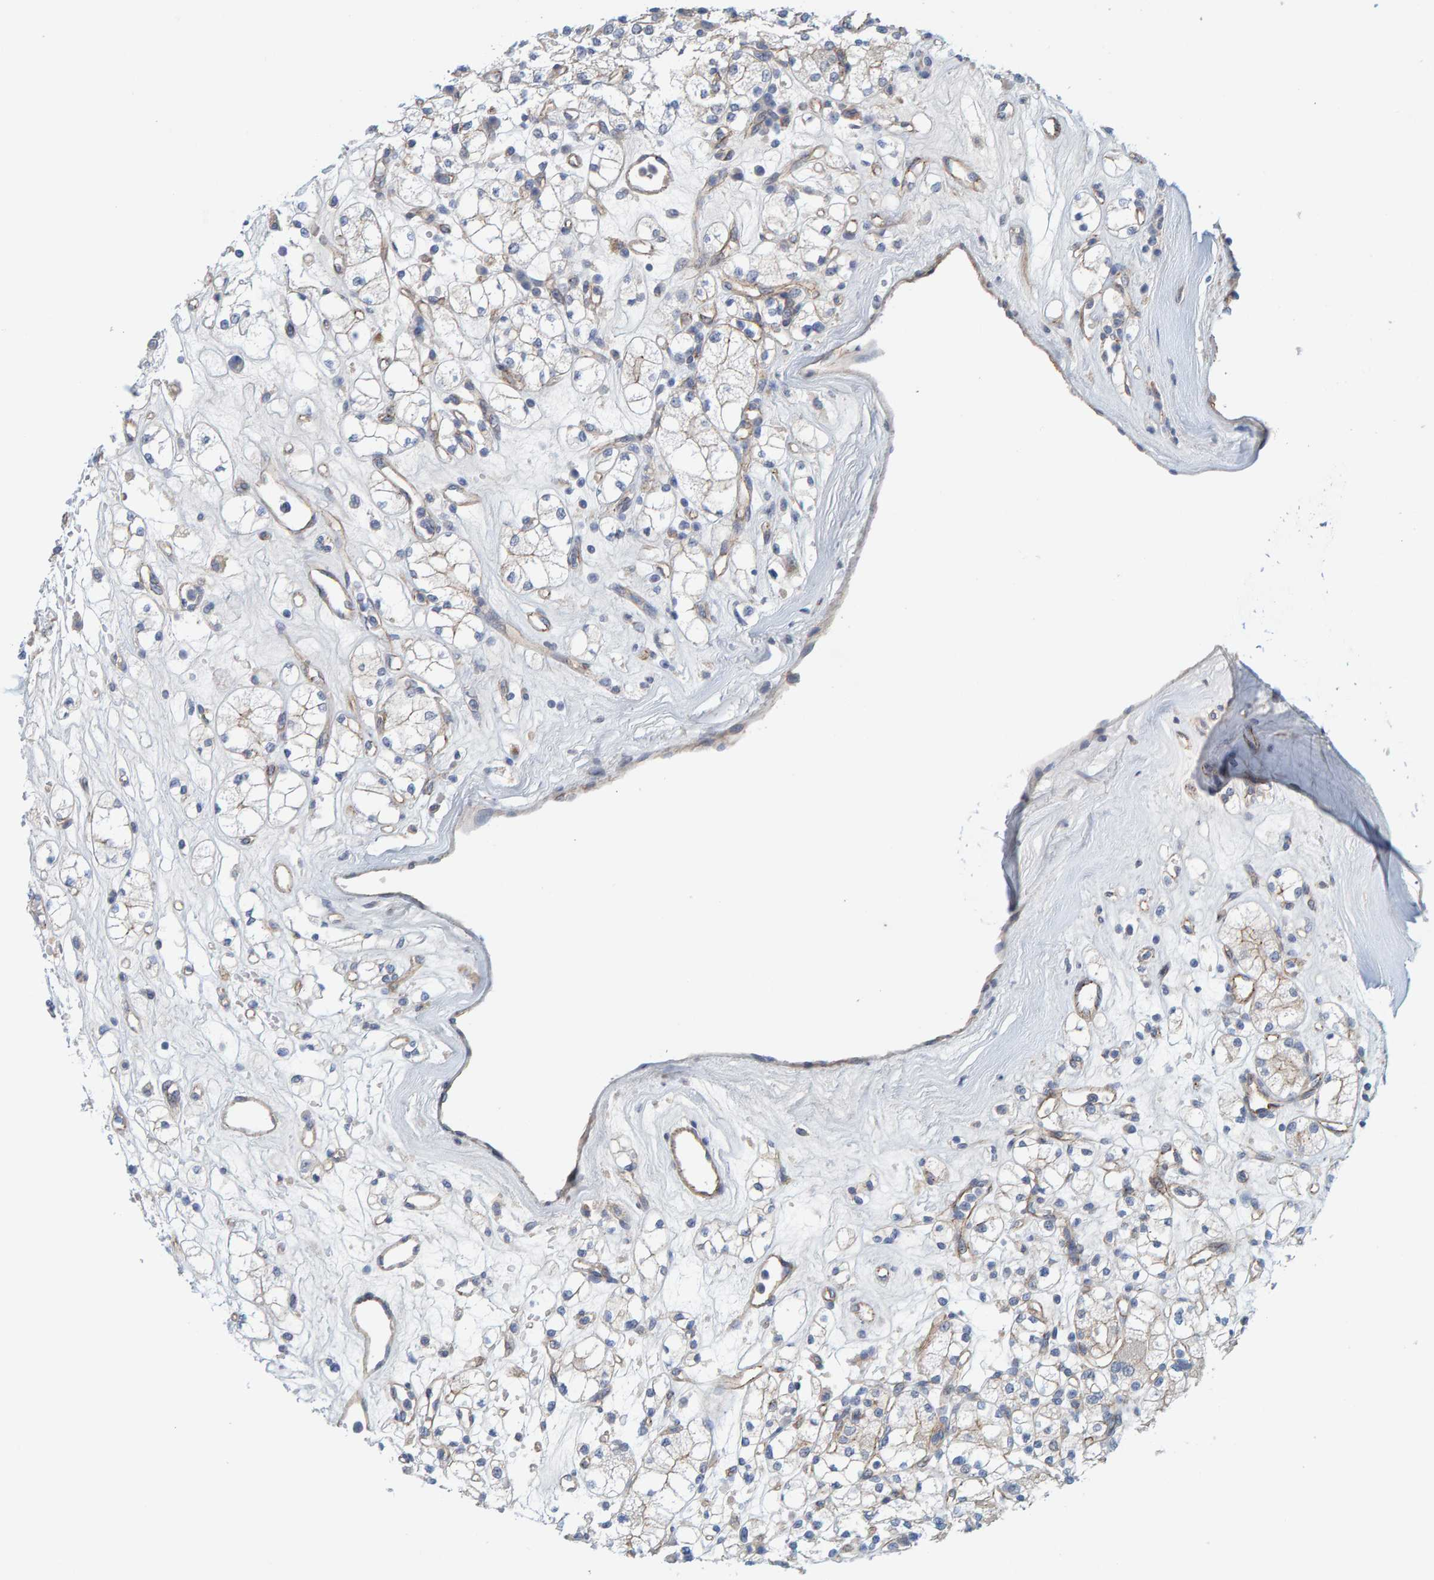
{"staining": {"intensity": "negative", "quantity": "none", "location": "none"}, "tissue": "renal cancer", "cell_type": "Tumor cells", "image_type": "cancer", "snomed": [{"axis": "morphology", "description": "Adenocarcinoma, NOS"}, {"axis": "topography", "description": "Kidney"}], "caption": "Tumor cells show no significant expression in renal cancer (adenocarcinoma).", "gene": "KRBA2", "patient": {"sex": "male", "age": 77}}